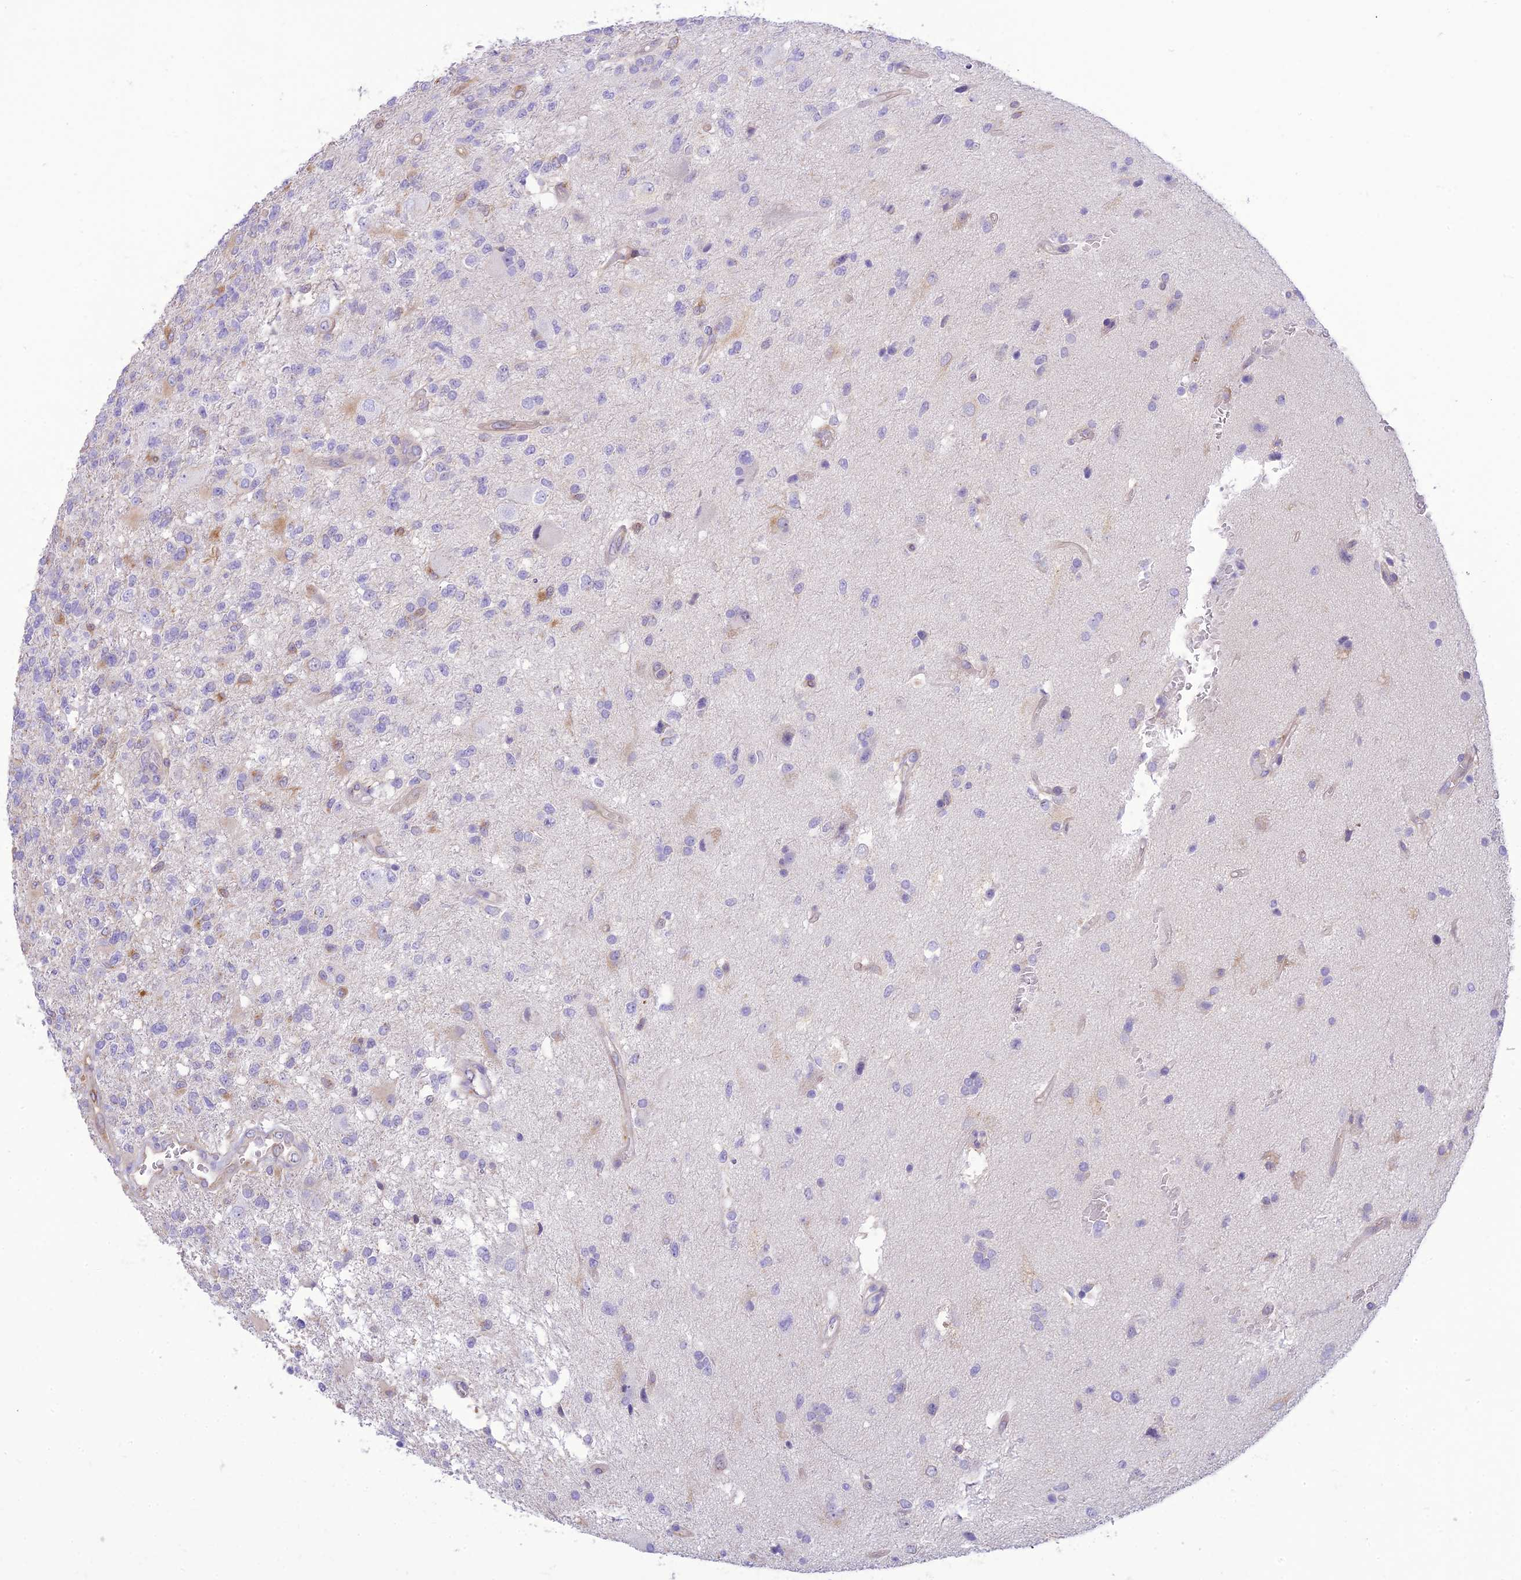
{"staining": {"intensity": "negative", "quantity": "none", "location": "none"}, "tissue": "glioma", "cell_type": "Tumor cells", "image_type": "cancer", "snomed": [{"axis": "morphology", "description": "Glioma, malignant, High grade"}, {"axis": "topography", "description": "Brain"}], "caption": "The photomicrograph exhibits no staining of tumor cells in malignant glioma (high-grade).", "gene": "DHDH", "patient": {"sex": "male", "age": 56}}